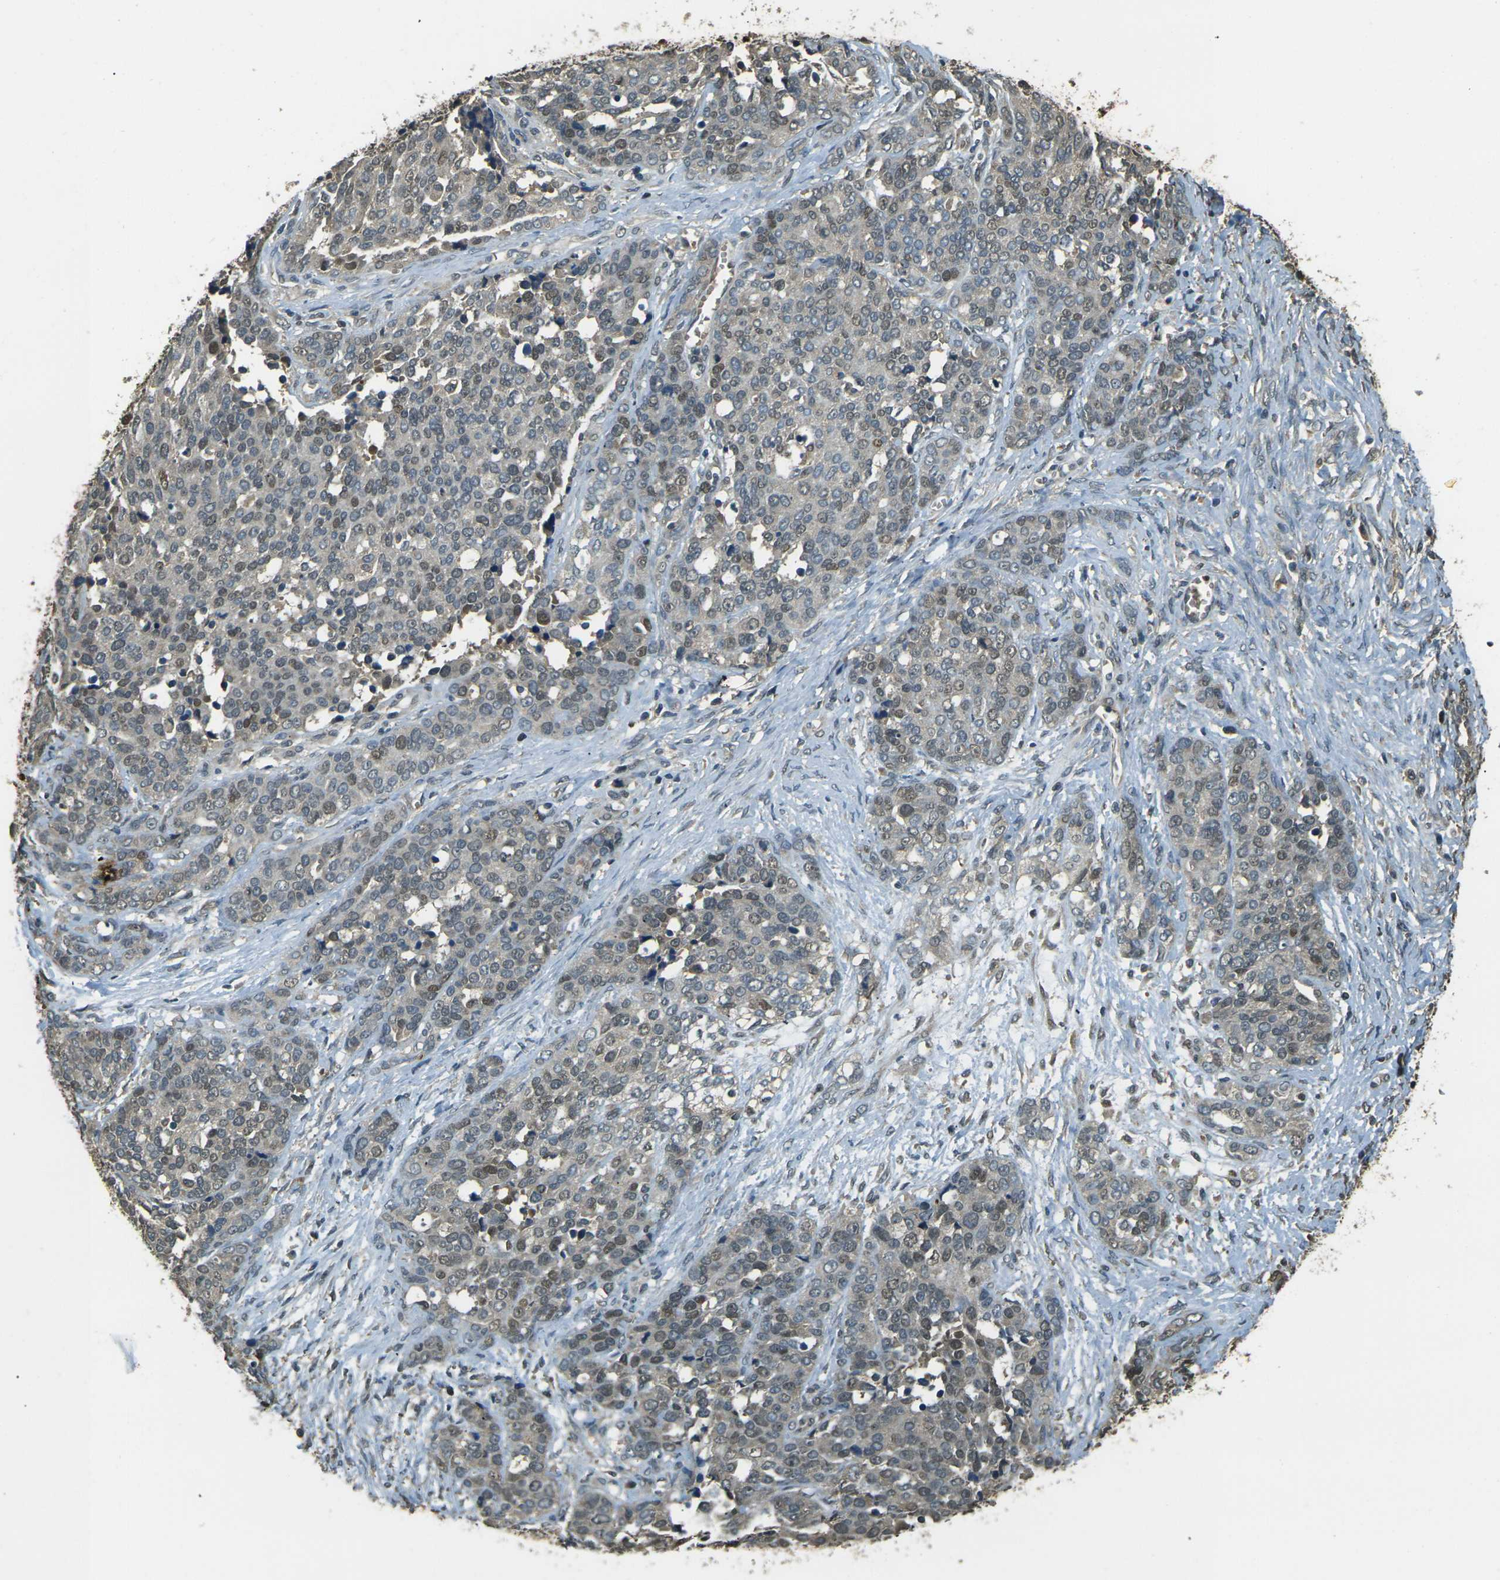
{"staining": {"intensity": "weak", "quantity": ">75%", "location": "cytoplasmic/membranous,nuclear"}, "tissue": "ovarian cancer", "cell_type": "Tumor cells", "image_type": "cancer", "snomed": [{"axis": "morphology", "description": "Cystadenocarcinoma, serous, NOS"}, {"axis": "topography", "description": "Ovary"}], "caption": "Approximately >75% of tumor cells in human ovarian cancer (serous cystadenocarcinoma) demonstrate weak cytoplasmic/membranous and nuclear protein staining as visualized by brown immunohistochemical staining.", "gene": "TOR1A", "patient": {"sex": "female", "age": 44}}